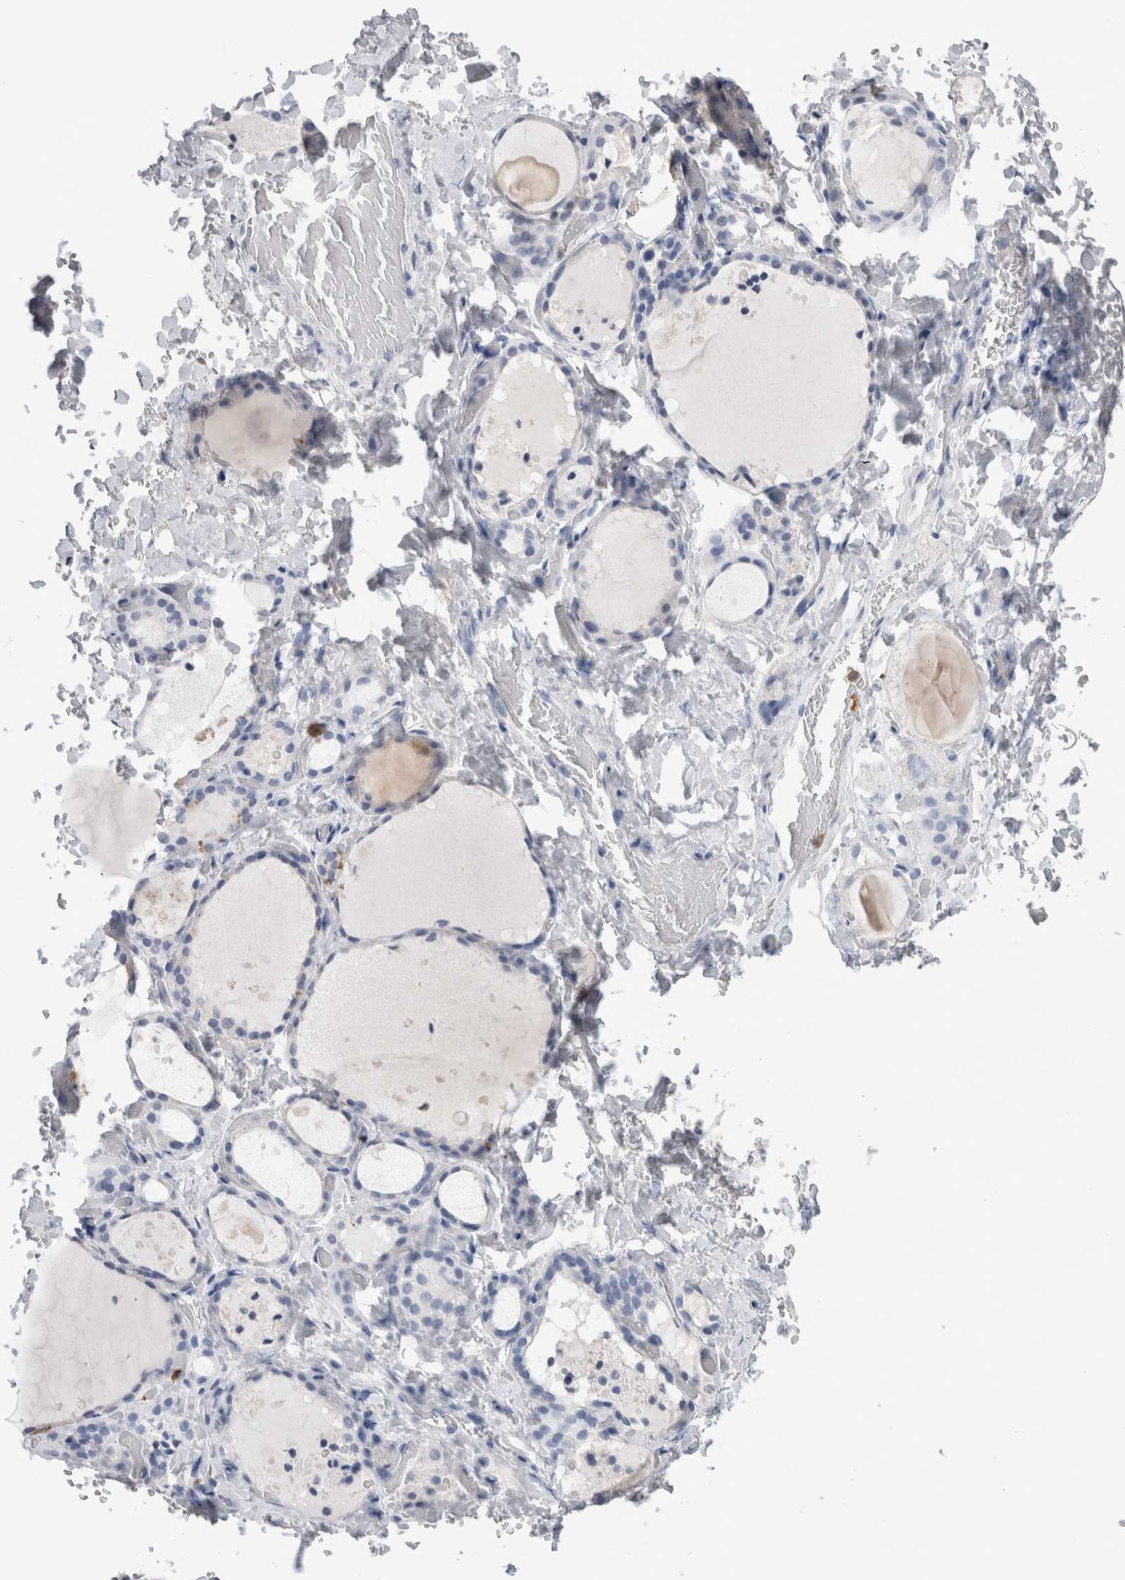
{"staining": {"intensity": "negative", "quantity": "none", "location": "none"}, "tissue": "thyroid gland", "cell_type": "Glandular cells", "image_type": "normal", "snomed": [{"axis": "morphology", "description": "Normal tissue, NOS"}, {"axis": "topography", "description": "Thyroid gland"}], "caption": "Micrograph shows no significant protein positivity in glandular cells of normal thyroid gland. Brightfield microscopy of immunohistochemistry stained with DAB (brown) and hematoxylin (blue), captured at high magnification.", "gene": "S100A12", "patient": {"sex": "female", "age": 44}}